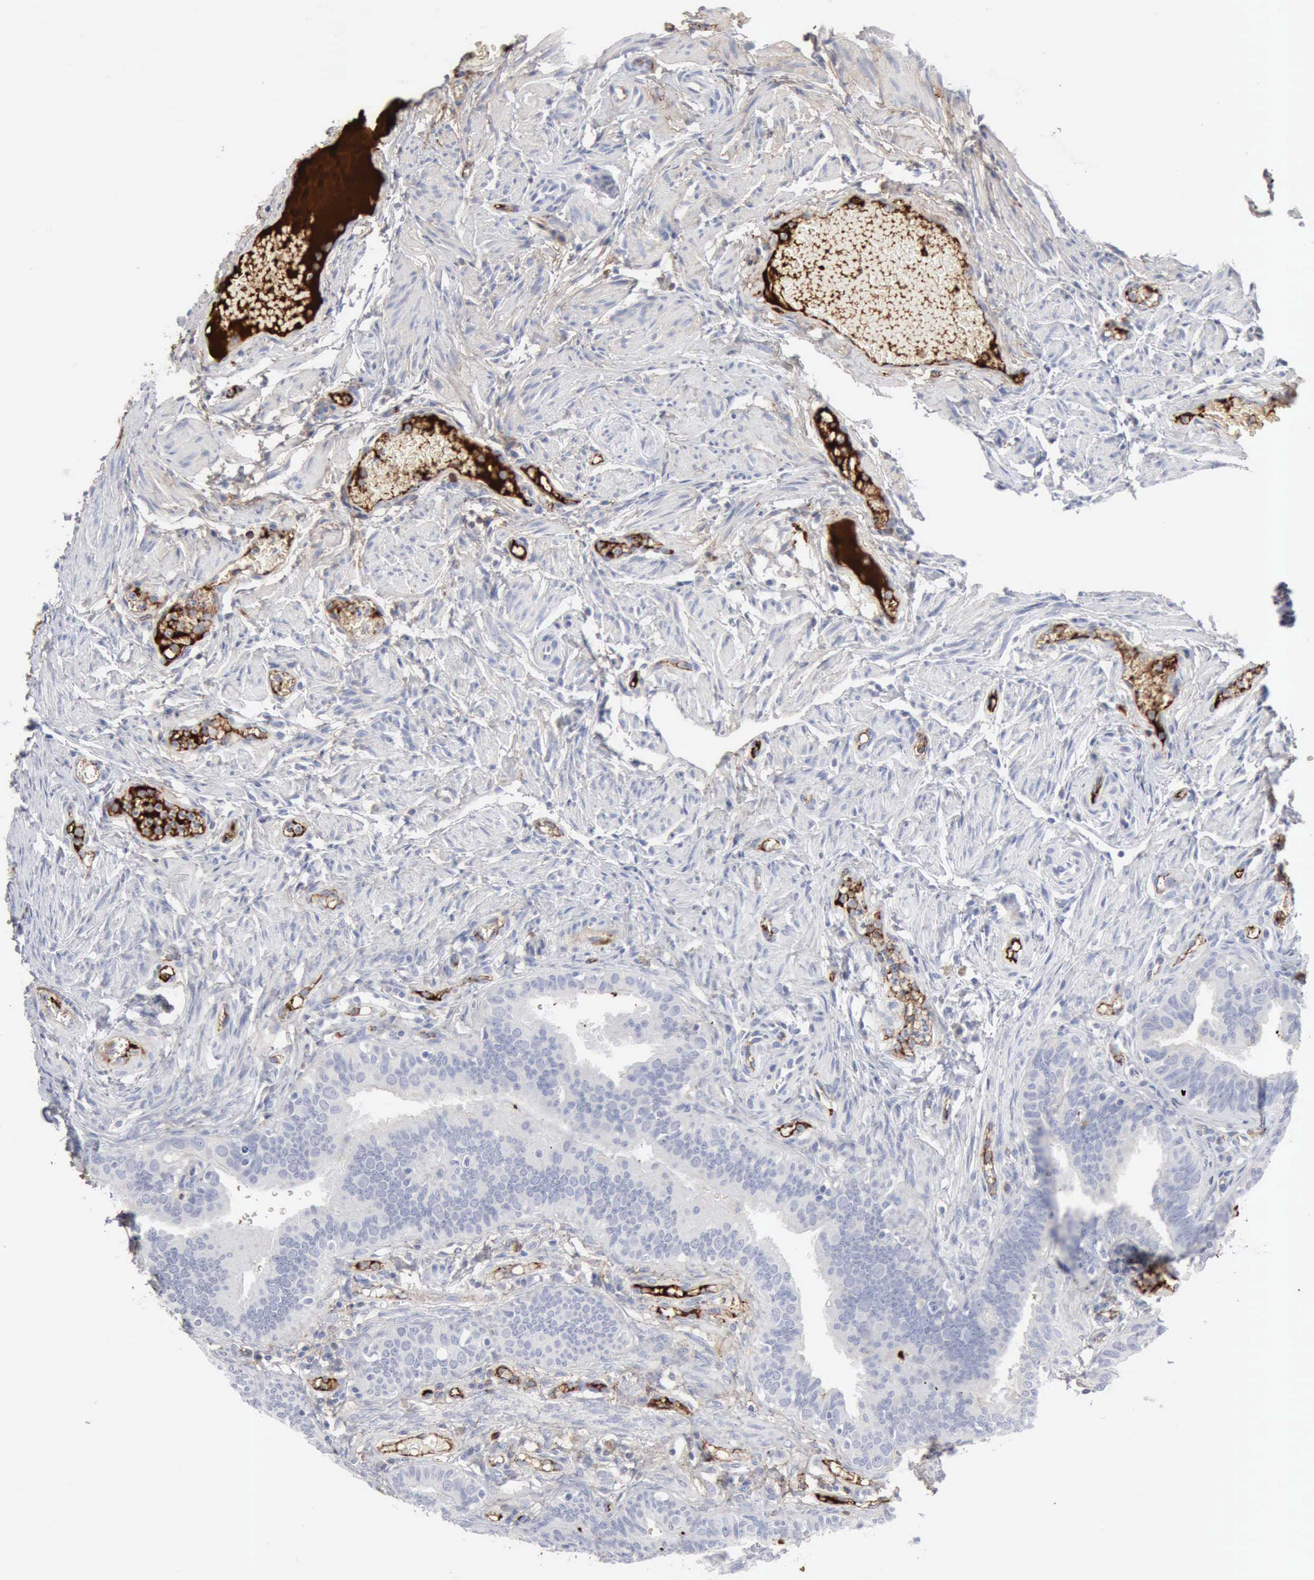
{"staining": {"intensity": "negative", "quantity": "none", "location": "none"}, "tissue": "fallopian tube", "cell_type": "Glandular cells", "image_type": "normal", "snomed": [{"axis": "morphology", "description": "Normal tissue, NOS"}, {"axis": "topography", "description": "Fallopian tube"}, {"axis": "topography", "description": "Ovary"}], "caption": "Micrograph shows no significant protein positivity in glandular cells of benign fallopian tube. (IHC, brightfield microscopy, high magnification).", "gene": "C4BPA", "patient": {"sex": "female", "age": 51}}